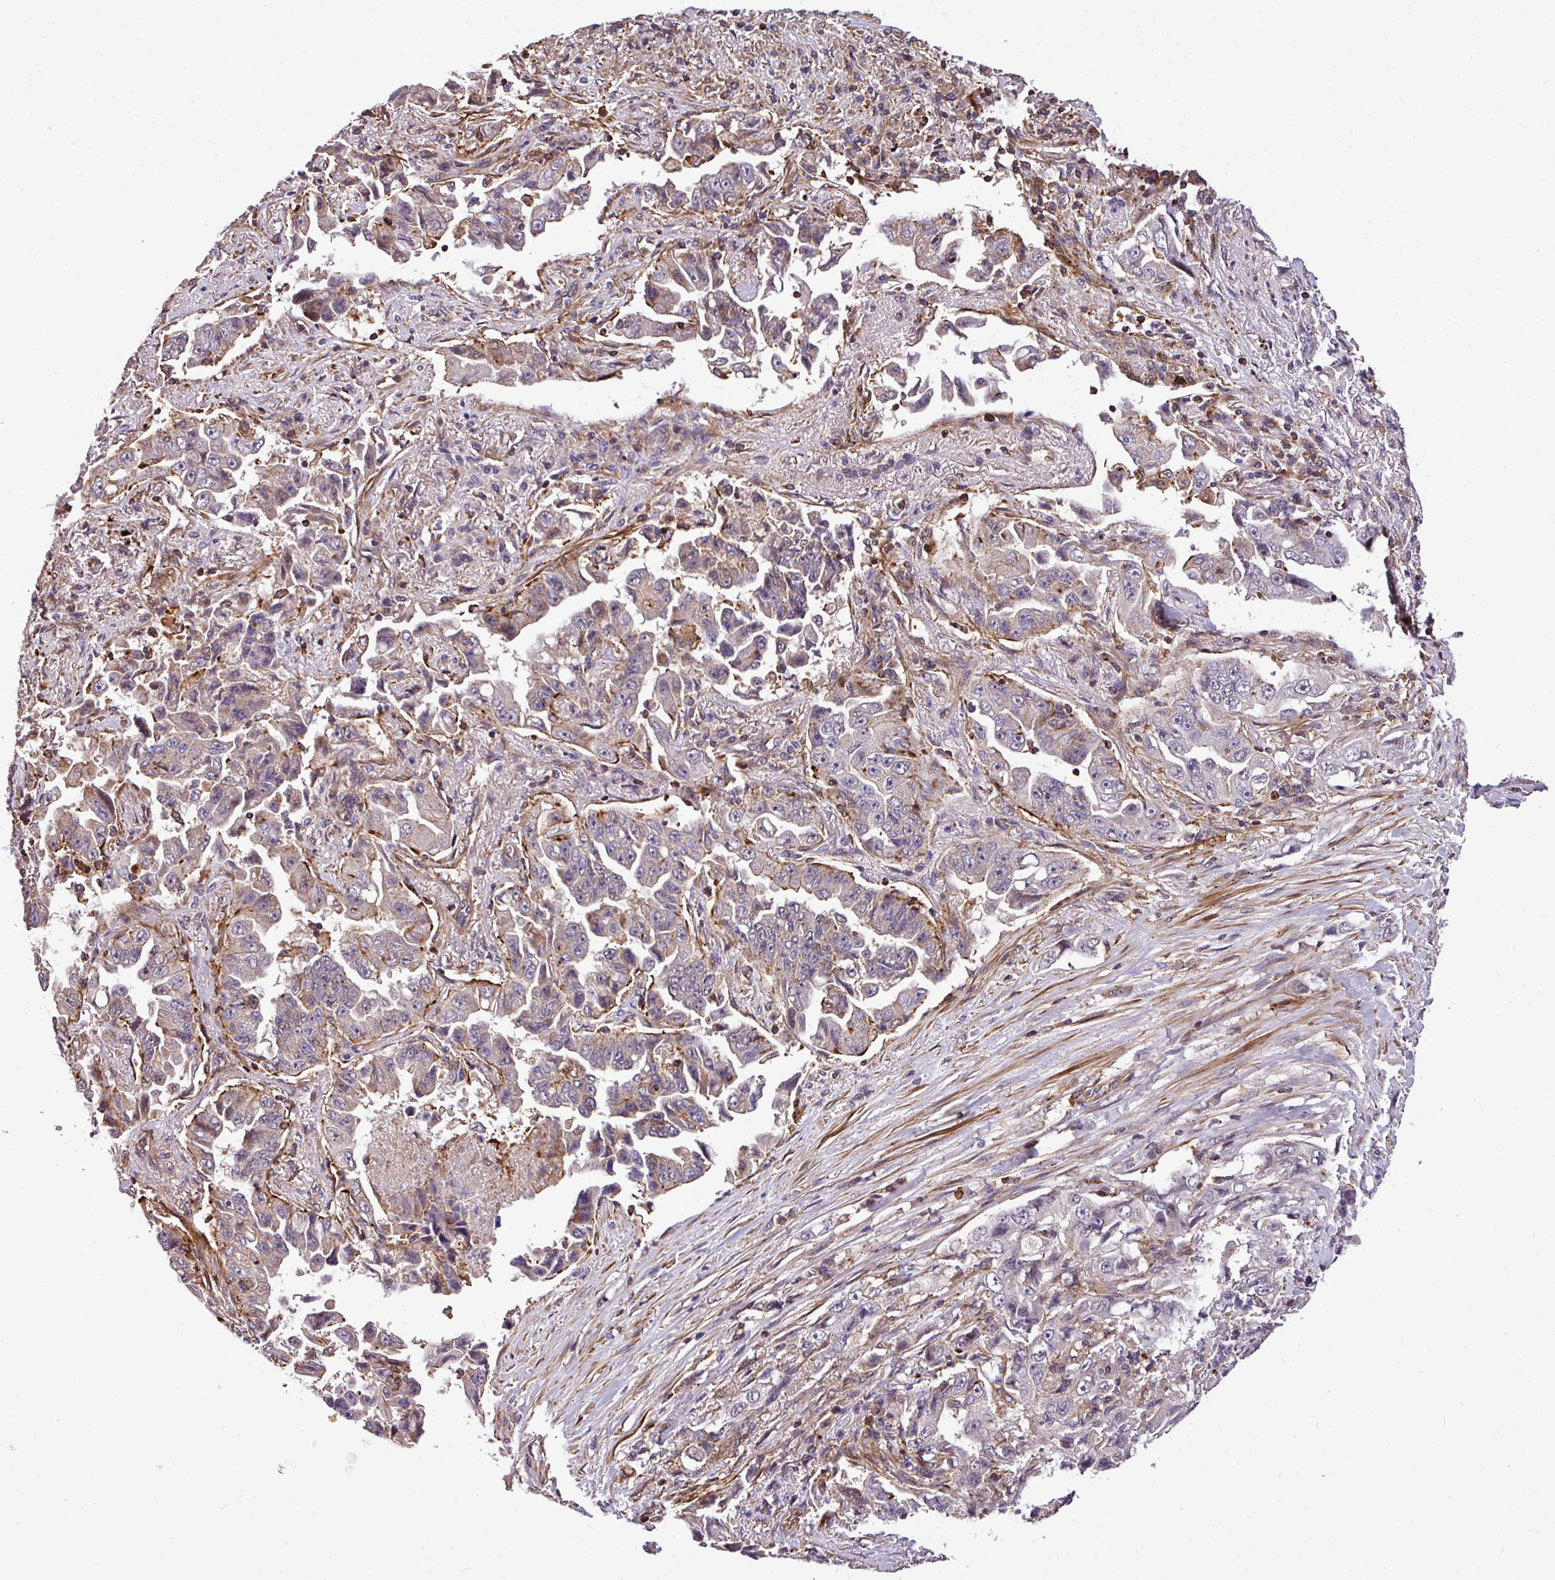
{"staining": {"intensity": "moderate", "quantity": "<25%", "location": "cytoplasmic/membranous"}, "tissue": "lung cancer", "cell_type": "Tumor cells", "image_type": "cancer", "snomed": [{"axis": "morphology", "description": "Adenocarcinoma, NOS"}, {"axis": "topography", "description": "Lung"}], "caption": "Lung cancer was stained to show a protein in brown. There is low levels of moderate cytoplasmic/membranous staining in about <25% of tumor cells.", "gene": "CASS4", "patient": {"sex": "female", "age": 51}}